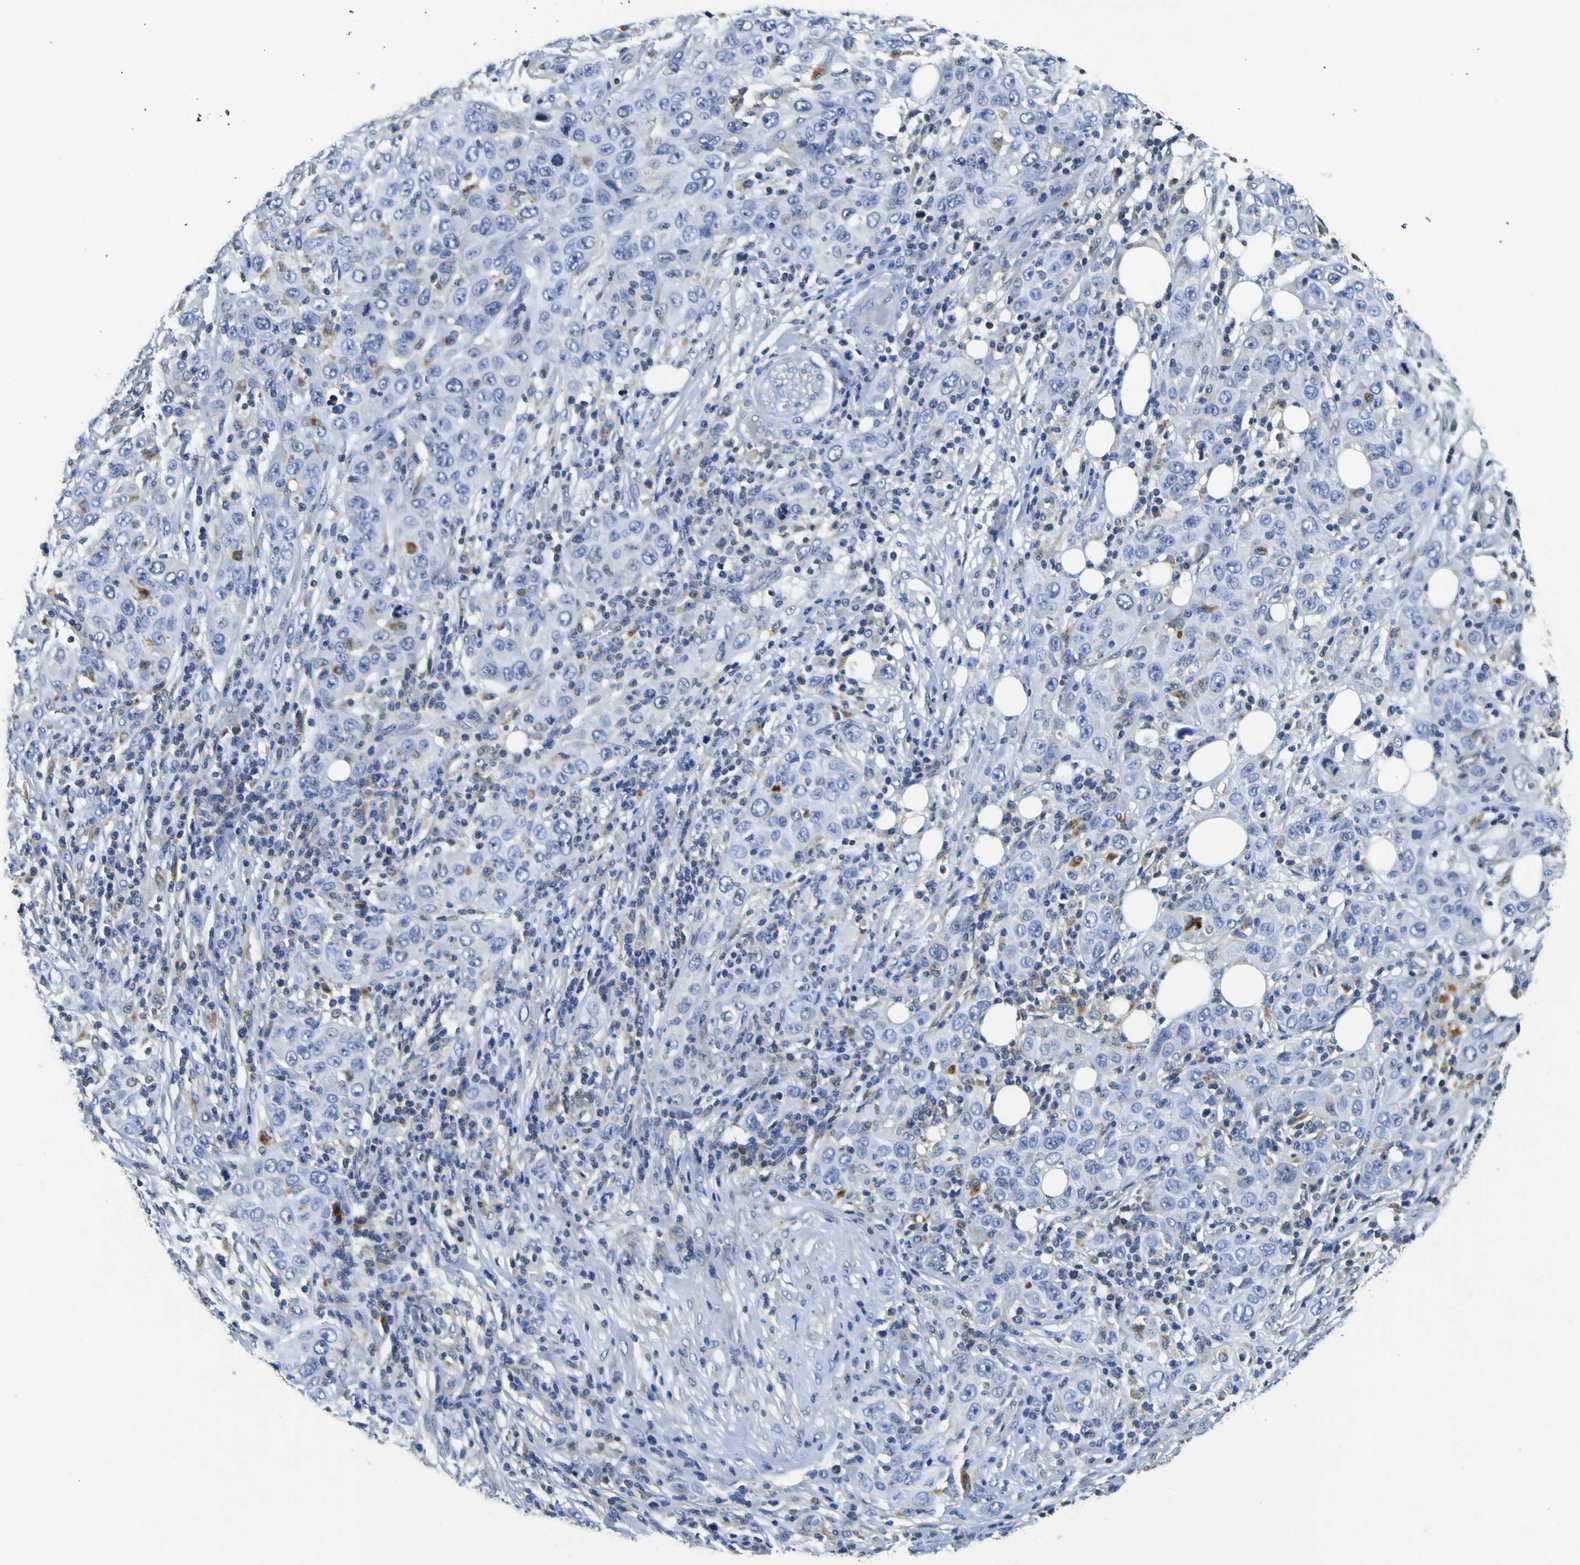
{"staining": {"intensity": "moderate", "quantity": "<25%", "location": "cytoplasmic/membranous"}, "tissue": "skin cancer", "cell_type": "Tumor cells", "image_type": "cancer", "snomed": [{"axis": "morphology", "description": "Squamous cell carcinoma, NOS"}, {"axis": "topography", "description": "Skin"}], "caption": "This is a histology image of immunohistochemistry staining of squamous cell carcinoma (skin), which shows moderate expression in the cytoplasmic/membranous of tumor cells.", "gene": "TNIK", "patient": {"sex": "female", "age": 88}}